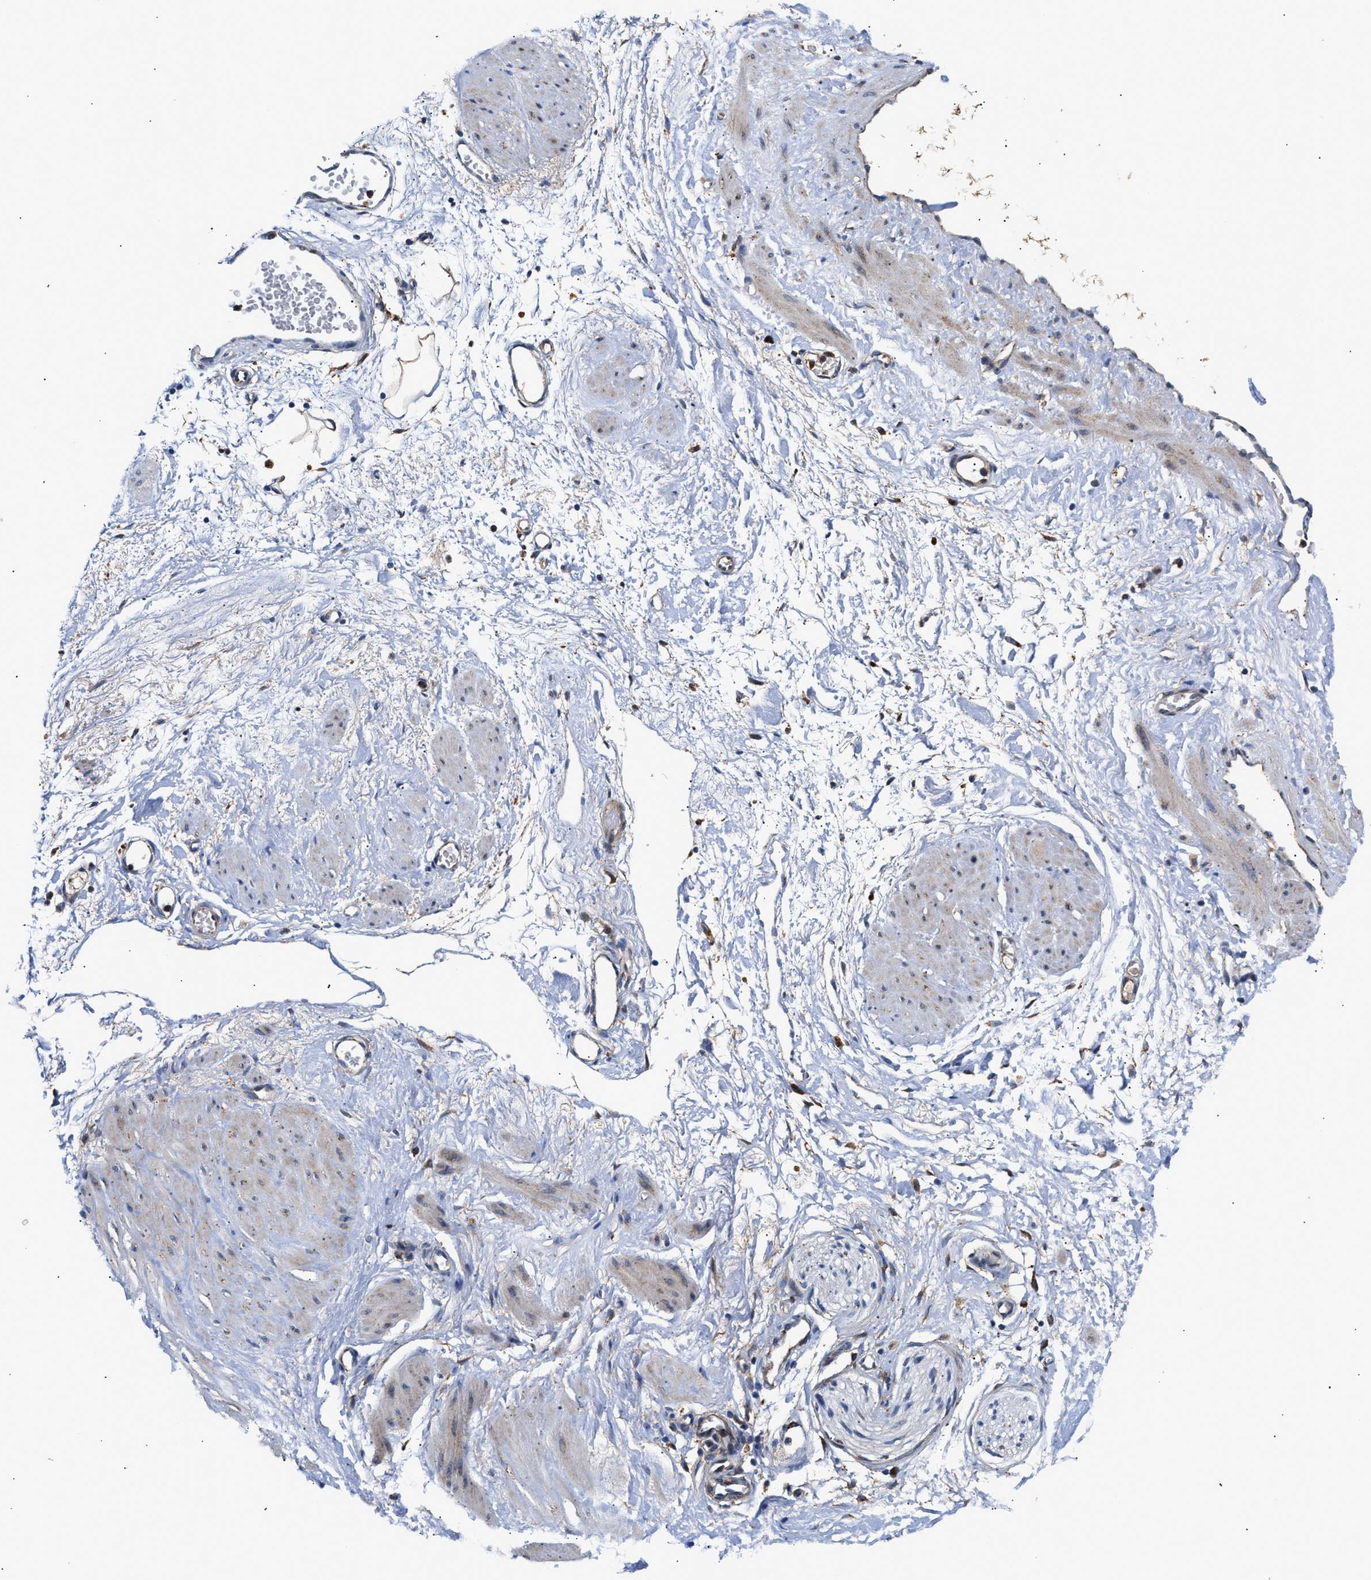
{"staining": {"intensity": "strong", "quantity": "25%-75%", "location": "cytoplasmic/membranous"}, "tissue": "adipose tissue", "cell_type": "Adipocytes", "image_type": "normal", "snomed": [{"axis": "morphology", "description": "Normal tissue, NOS"}, {"axis": "topography", "description": "Soft tissue"}], "caption": "A micrograph of human adipose tissue stained for a protein reveals strong cytoplasmic/membranous brown staining in adipocytes. The protein is stained brown, and the nuclei are stained in blue (DAB IHC with brightfield microscopy, high magnification).", "gene": "CCDC146", "patient": {"sex": "male", "age": 72}}